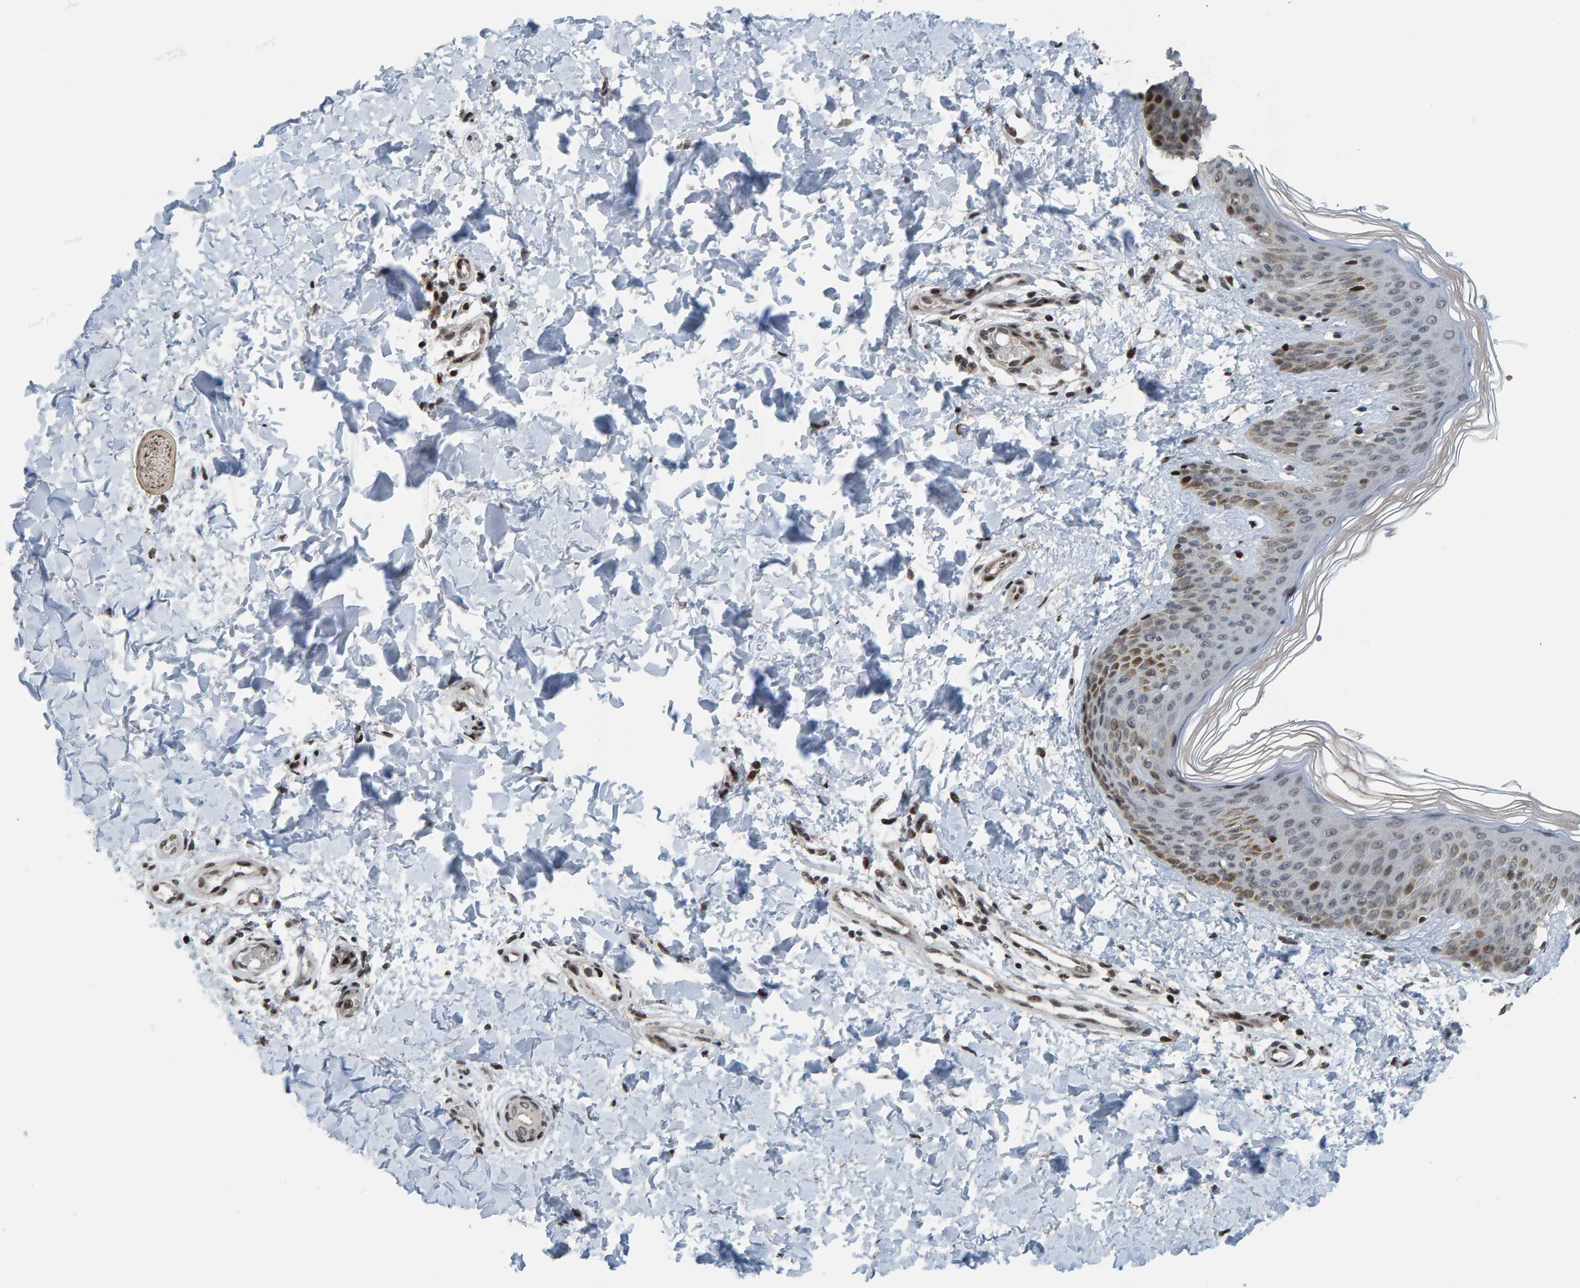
{"staining": {"intensity": "moderate", "quantity": ">75%", "location": "cytoplasmic/membranous"}, "tissue": "skin", "cell_type": "Fibroblasts", "image_type": "normal", "snomed": [{"axis": "morphology", "description": "Normal tissue, NOS"}, {"axis": "morphology", "description": "Neoplasm, benign, NOS"}, {"axis": "topography", "description": "Skin"}, {"axis": "topography", "description": "Soft tissue"}], "caption": "Immunohistochemical staining of unremarkable human skin demonstrates >75% levels of moderate cytoplasmic/membranous protein positivity in about >75% of fibroblasts. The protein of interest is shown in brown color, while the nuclei are stained blue.", "gene": "ZNF366", "patient": {"sex": "male", "age": 26}}